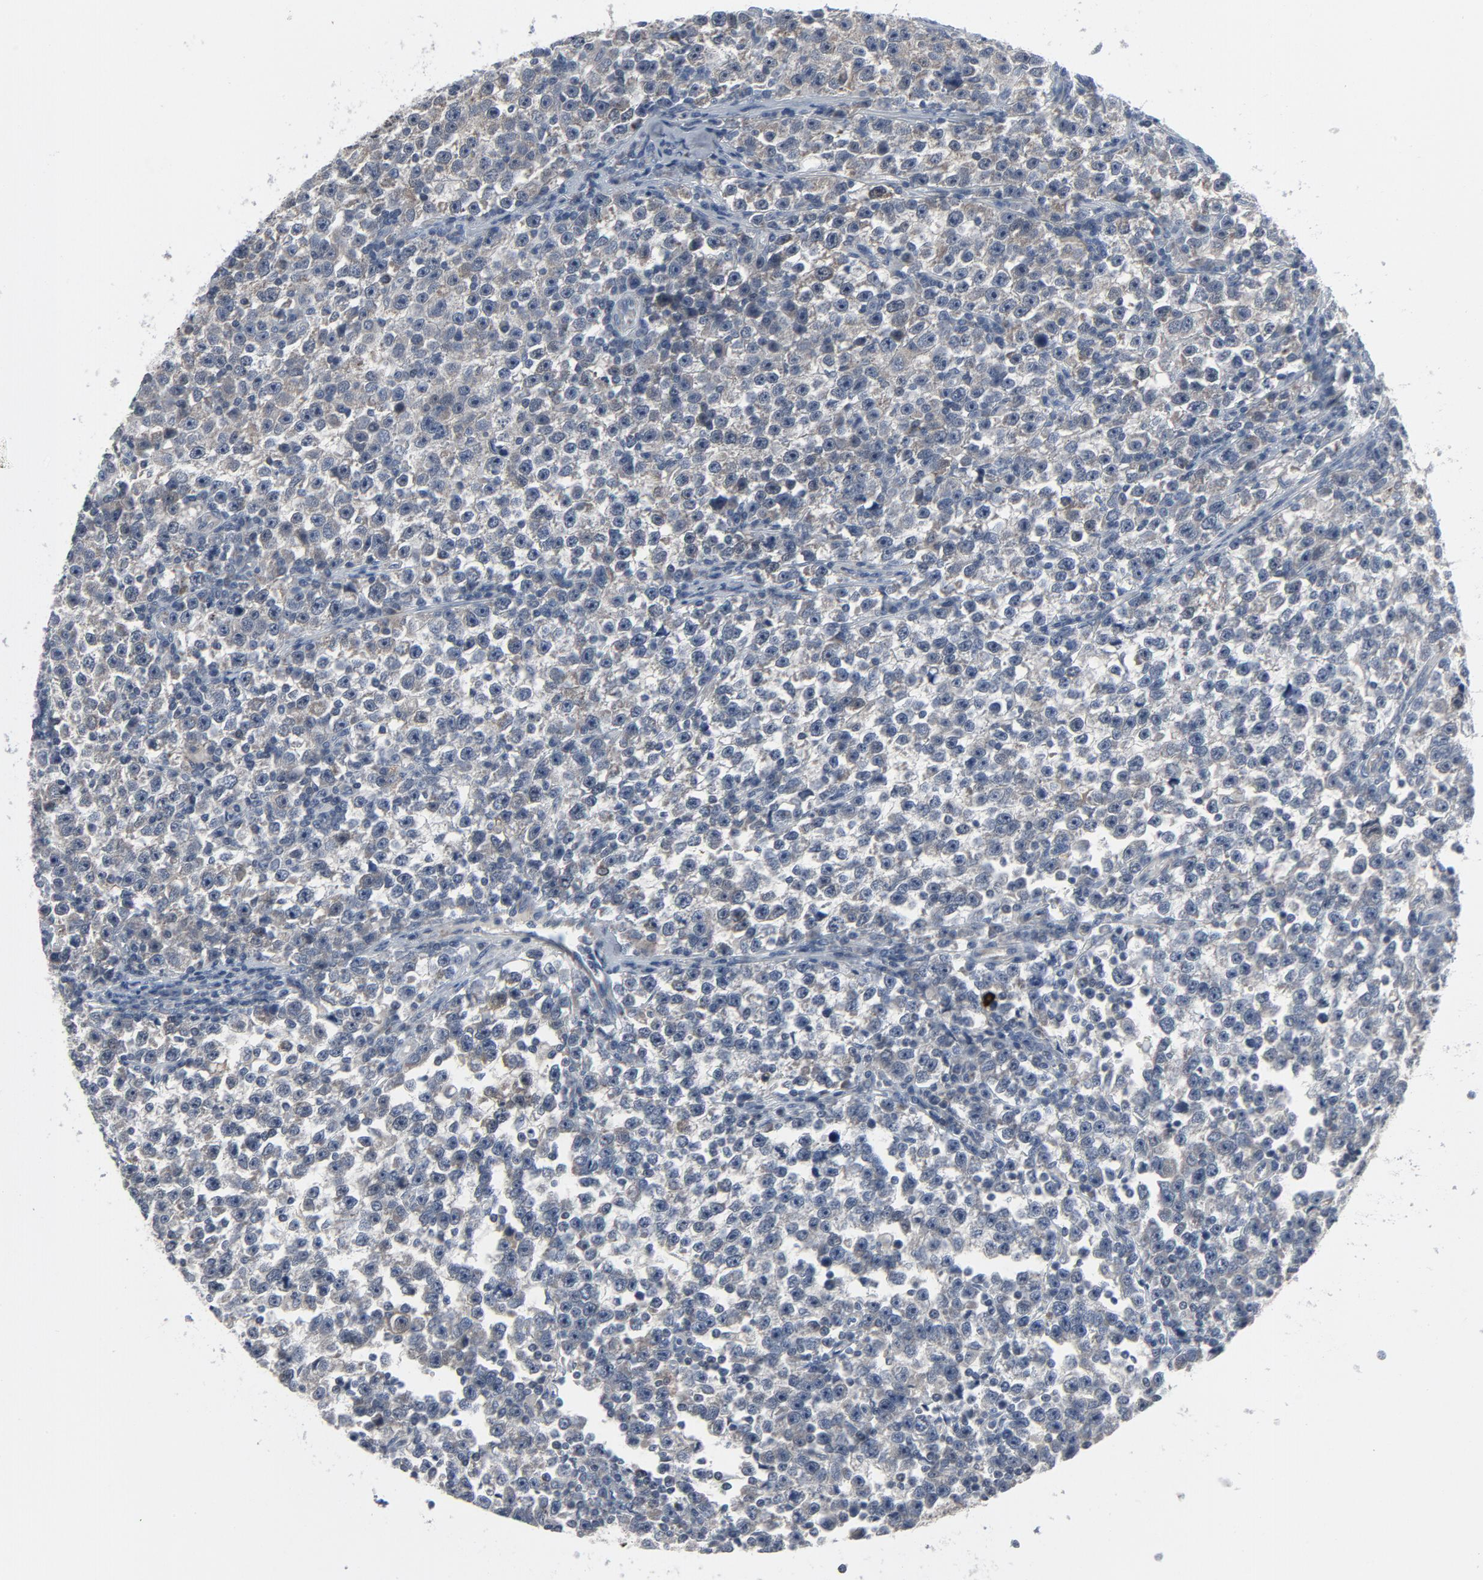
{"staining": {"intensity": "negative", "quantity": "none", "location": "none"}, "tissue": "testis cancer", "cell_type": "Tumor cells", "image_type": "cancer", "snomed": [{"axis": "morphology", "description": "Seminoma, NOS"}, {"axis": "topography", "description": "Testis"}], "caption": "This image is of testis seminoma stained with immunohistochemistry to label a protein in brown with the nuclei are counter-stained blue. There is no positivity in tumor cells. (IHC, brightfield microscopy, high magnification).", "gene": "GPX2", "patient": {"sex": "male", "age": 43}}